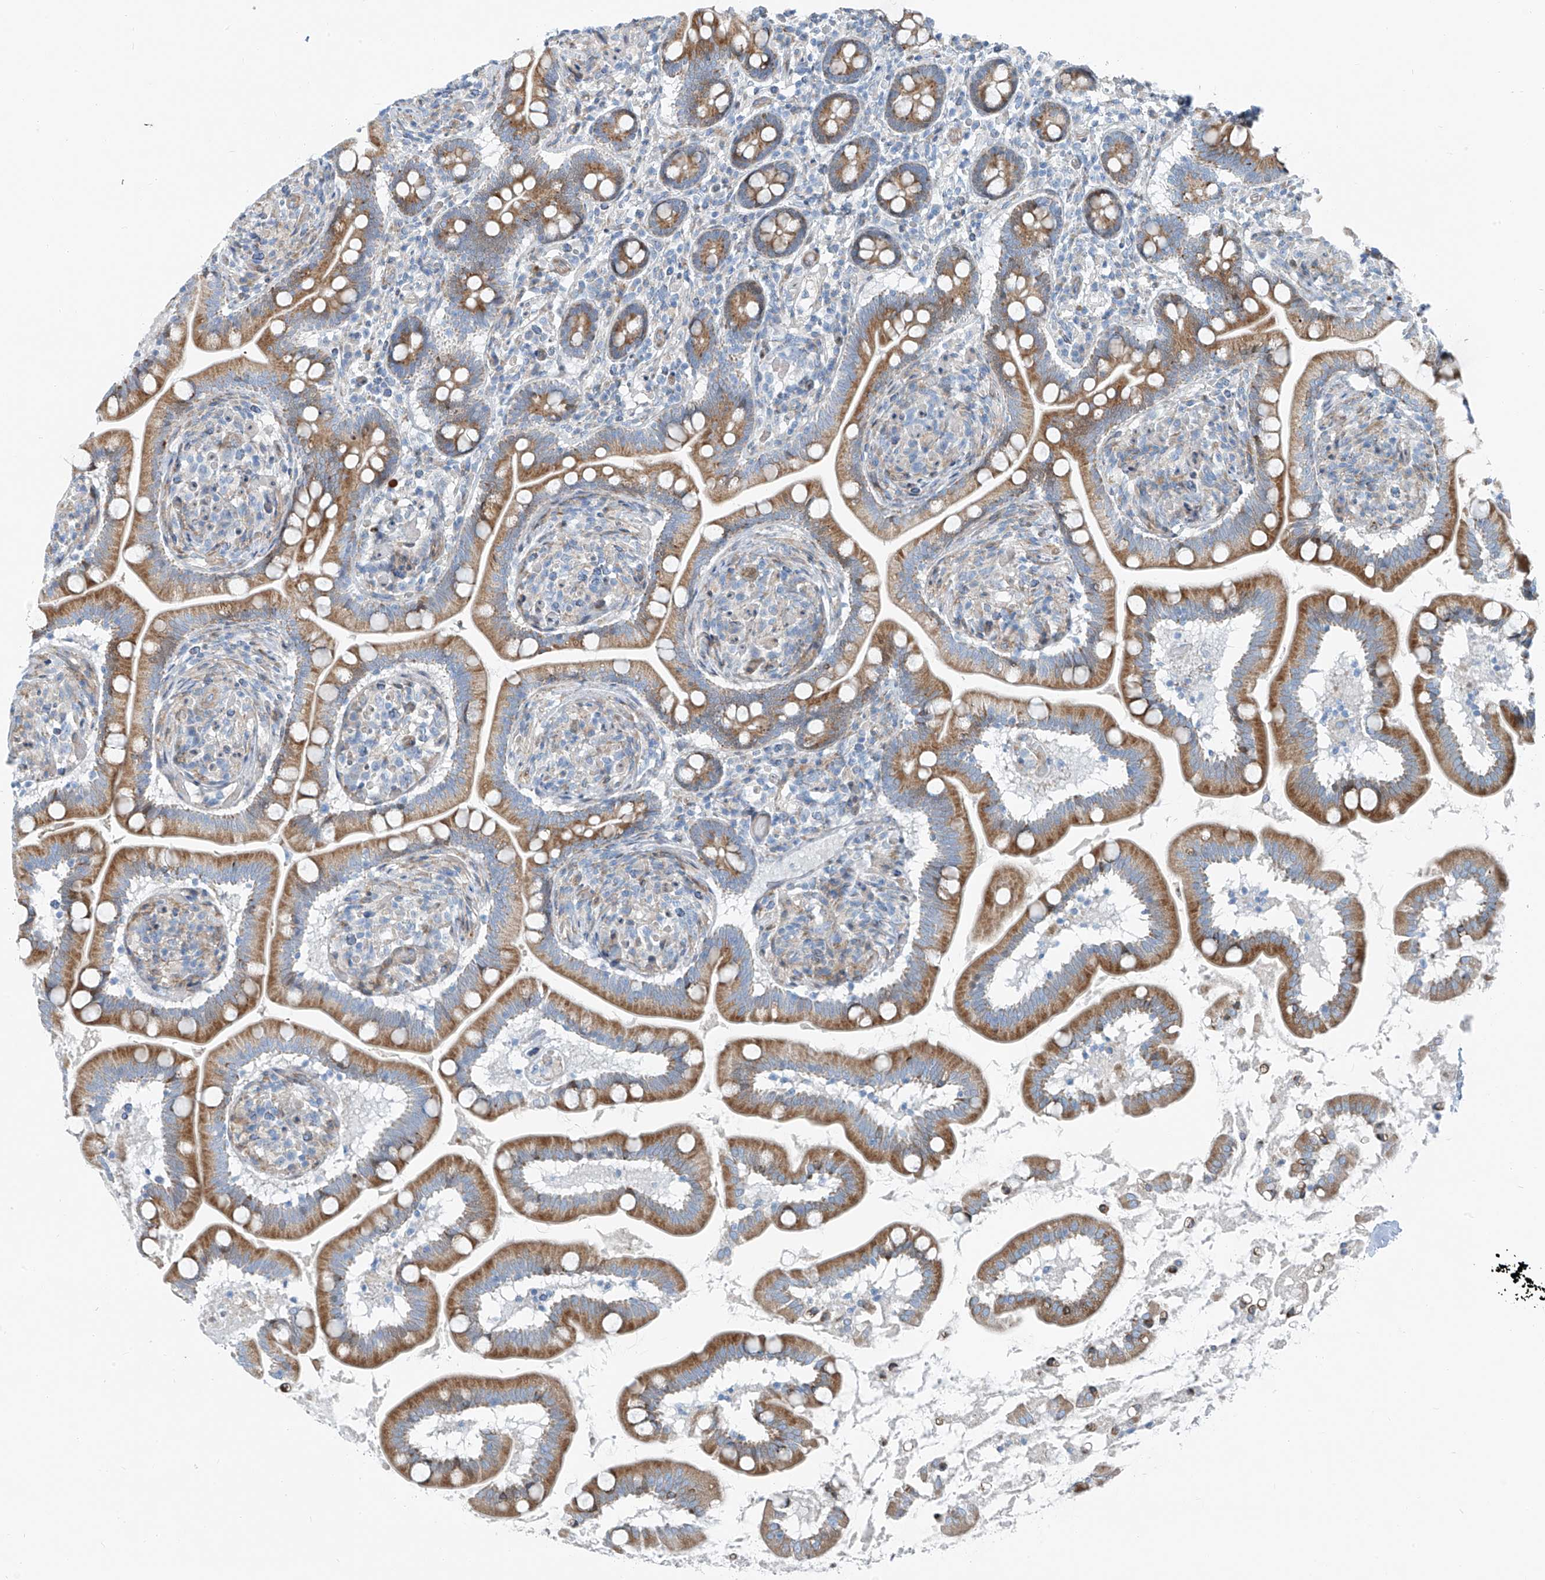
{"staining": {"intensity": "moderate", "quantity": ">75%", "location": "cytoplasmic/membranous"}, "tissue": "small intestine", "cell_type": "Glandular cells", "image_type": "normal", "snomed": [{"axis": "morphology", "description": "Normal tissue, NOS"}, {"axis": "topography", "description": "Small intestine"}], "caption": "Approximately >75% of glandular cells in normal human small intestine reveal moderate cytoplasmic/membranous protein staining as visualized by brown immunohistochemical staining.", "gene": "HIC2", "patient": {"sex": "female", "age": 64}}